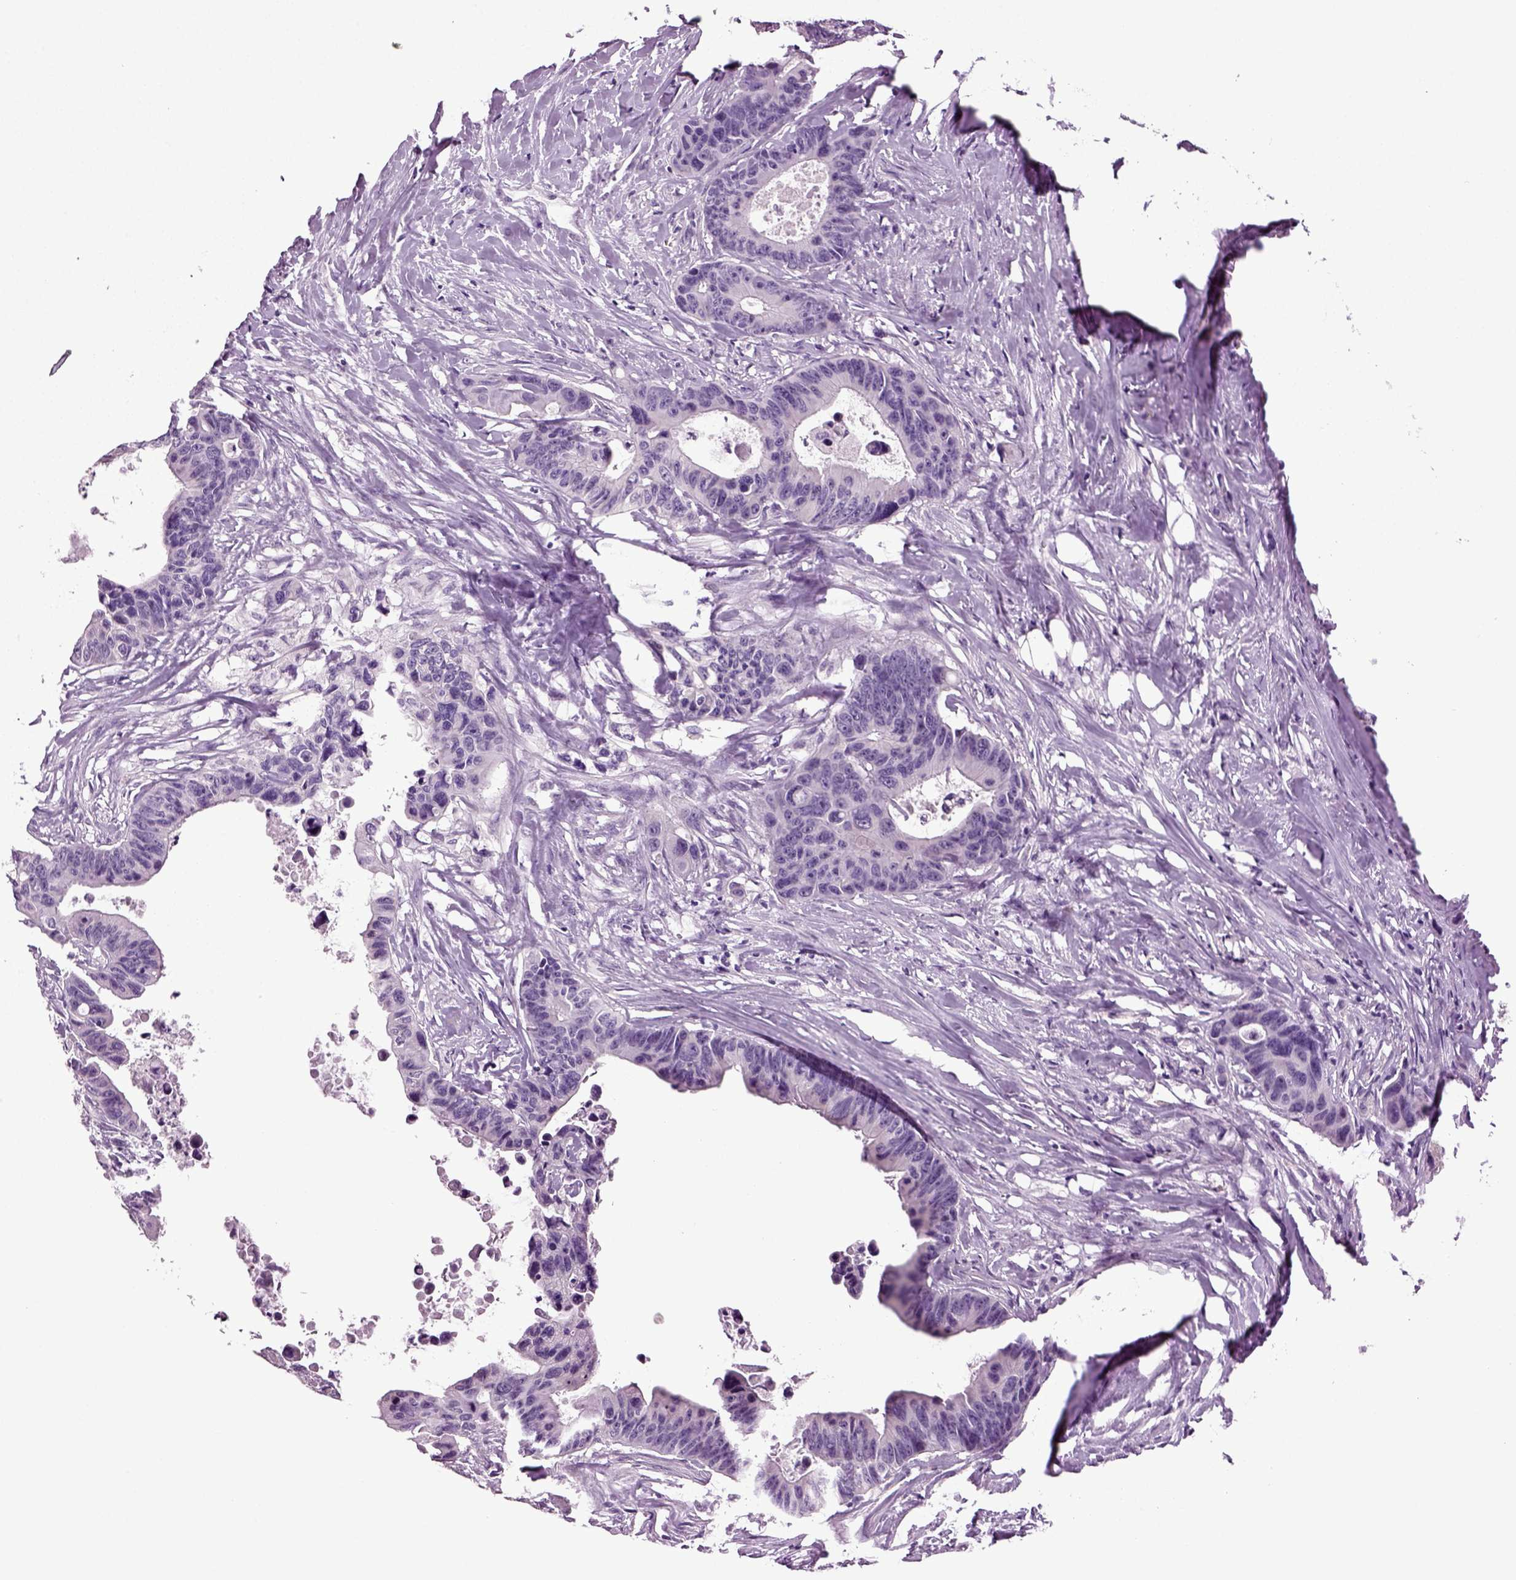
{"staining": {"intensity": "negative", "quantity": "none", "location": "none"}, "tissue": "colorectal cancer", "cell_type": "Tumor cells", "image_type": "cancer", "snomed": [{"axis": "morphology", "description": "Adenocarcinoma, NOS"}, {"axis": "topography", "description": "Colon"}], "caption": "Human adenocarcinoma (colorectal) stained for a protein using IHC demonstrates no staining in tumor cells.", "gene": "SLC17A6", "patient": {"sex": "female", "age": 87}}